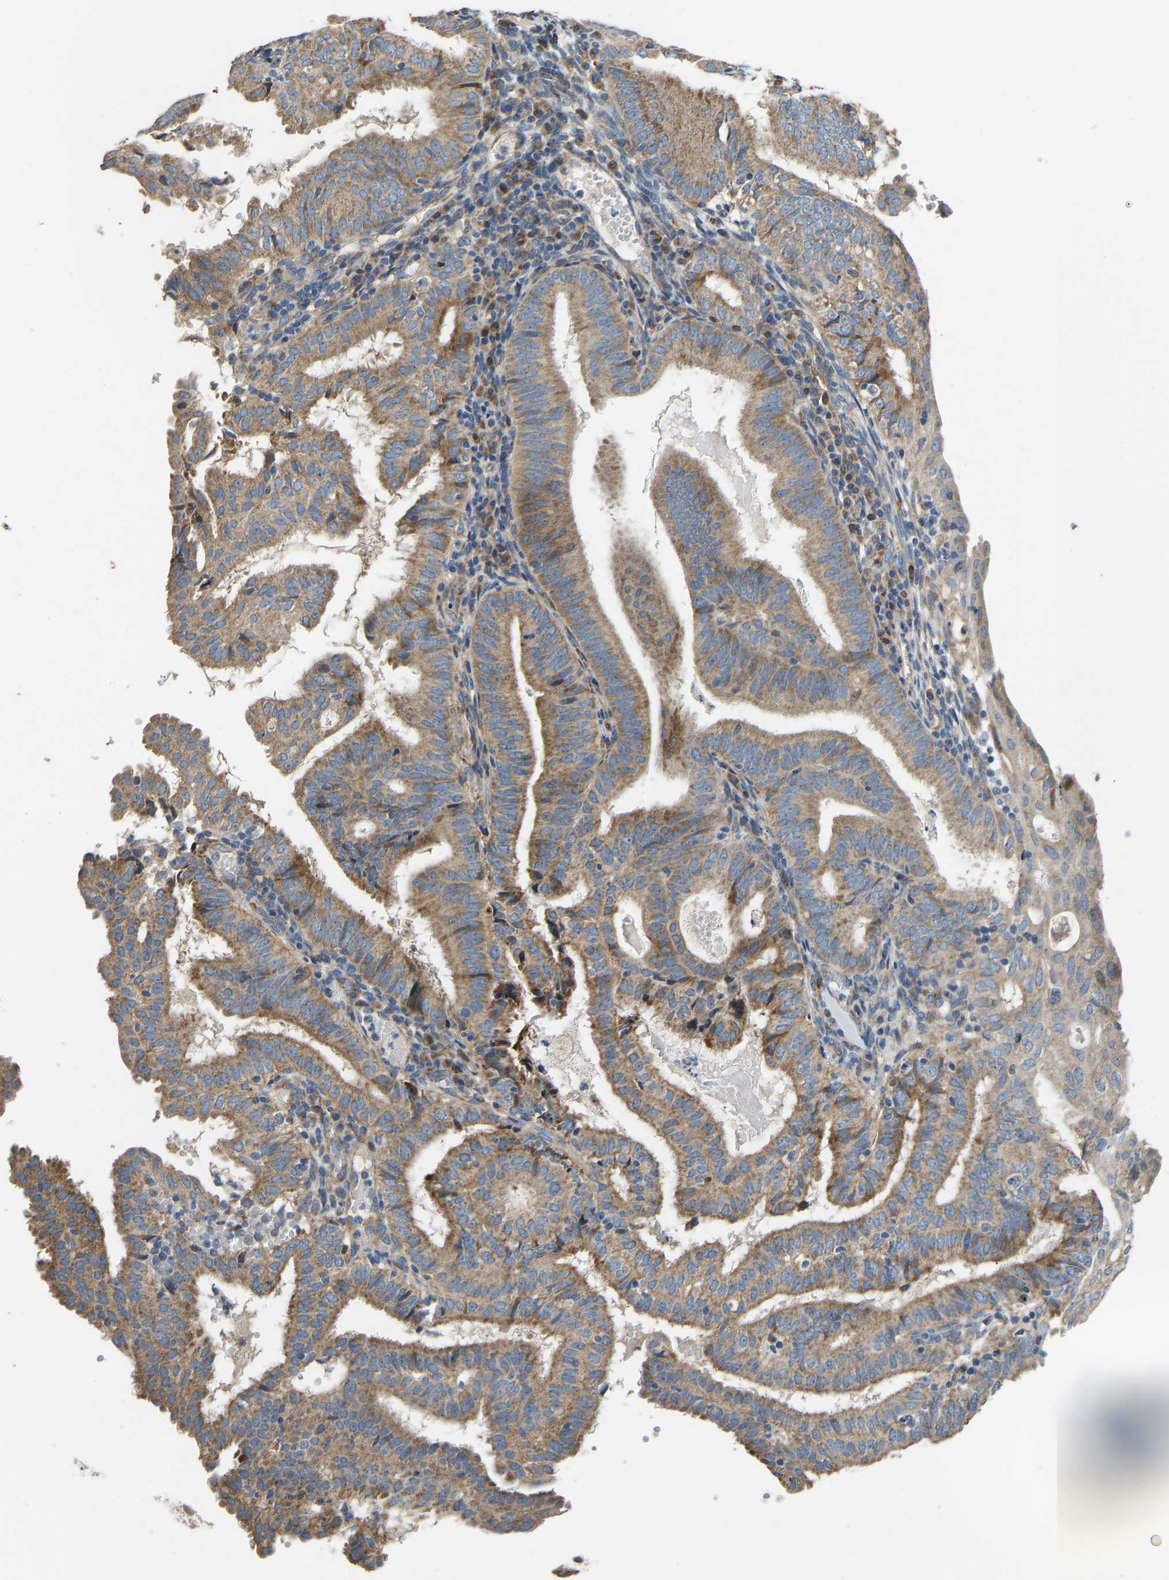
{"staining": {"intensity": "moderate", "quantity": ">75%", "location": "cytoplasmic/membranous"}, "tissue": "endometrial cancer", "cell_type": "Tumor cells", "image_type": "cancer", "snomed": [{"axis": "morphology", "description": "Adenocarcinoma, NOS"}, {"axis": "topography", "description": "Endometrium"}], "caption": "The histopathology image shows immunohistochemical staining of endometrial cancer. There is moderate cytoplasmic/membranous positivity is identified in about >75% of tumor cells.", "gene": "TMEM150A", "patient": {"sex": "female", "age": 58}}